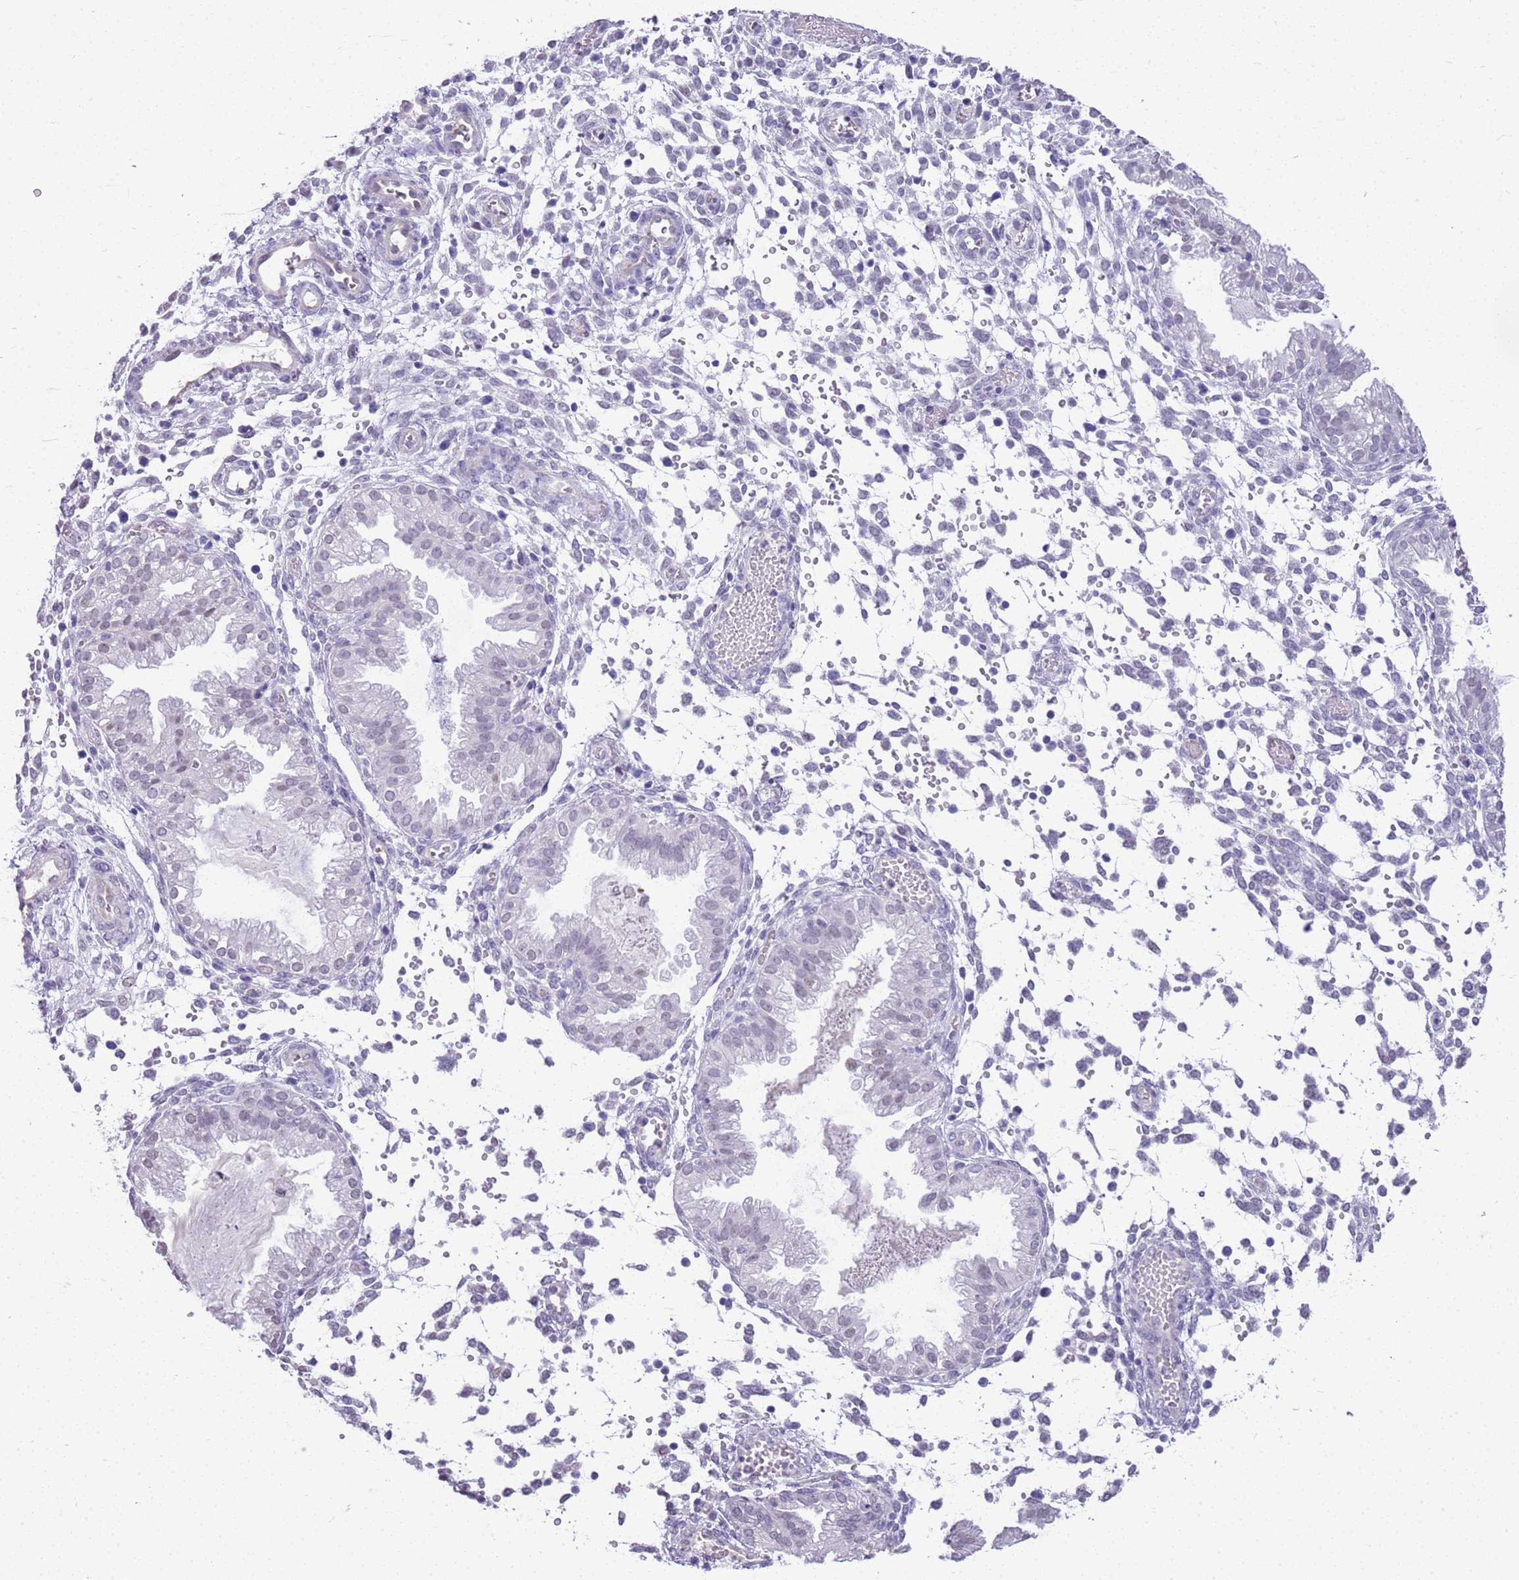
{"staining": {"intensity": "negative", "quantity": "none", "location": "none"}, "tissue": "endometrium", "cell_type": "Cells in endometrial stroma", "image_type": "normal", "snomed": [{"axis": "morphology", "description": "Normal tissue, NOS"}, {"axis": "topography", "description": "Endometrium"}], "caption": "DAB immunohistochemical staining of unremarkable human endometrium reveals no significant positivity in cells in endometrial stroma. Nuclei are stained in blue.", "gene": "CTRC", "patient": {"sex": "female", "age": 33}}